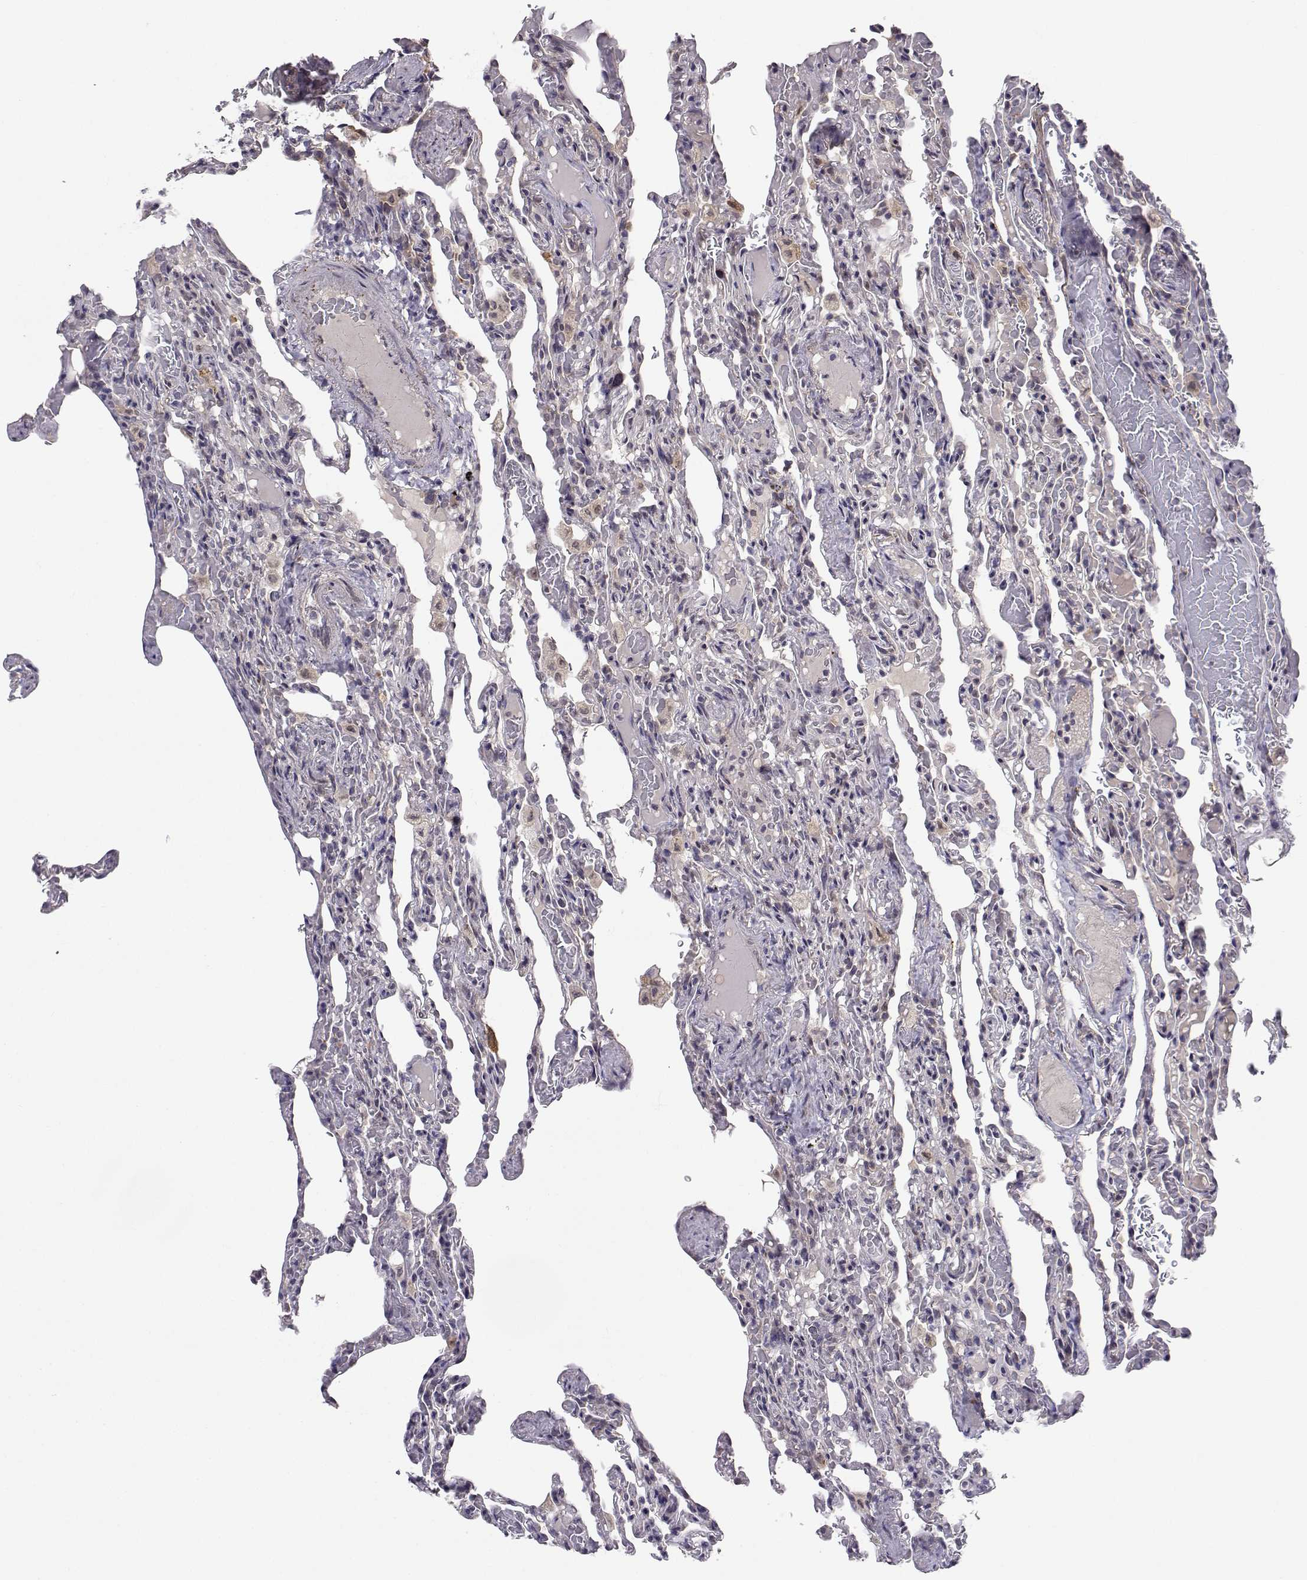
{"staining": {"intensity": "negative", "quantity": "none", "location": "none"}, "tissue": "lung", "cell_type": "Alveolar cells", "image_type": "normal", "snomed": [{"axis": "morphology", "description": "Normal tissue, NOS"}, {"axis": "topography", "description": "Lung"}], "caption": "Histopathology image shows no significant protein expression in alveolar cells of unremarkable lung.", "gene": "SLC6A3", "patient": {"sex": "female", "age": 43}}